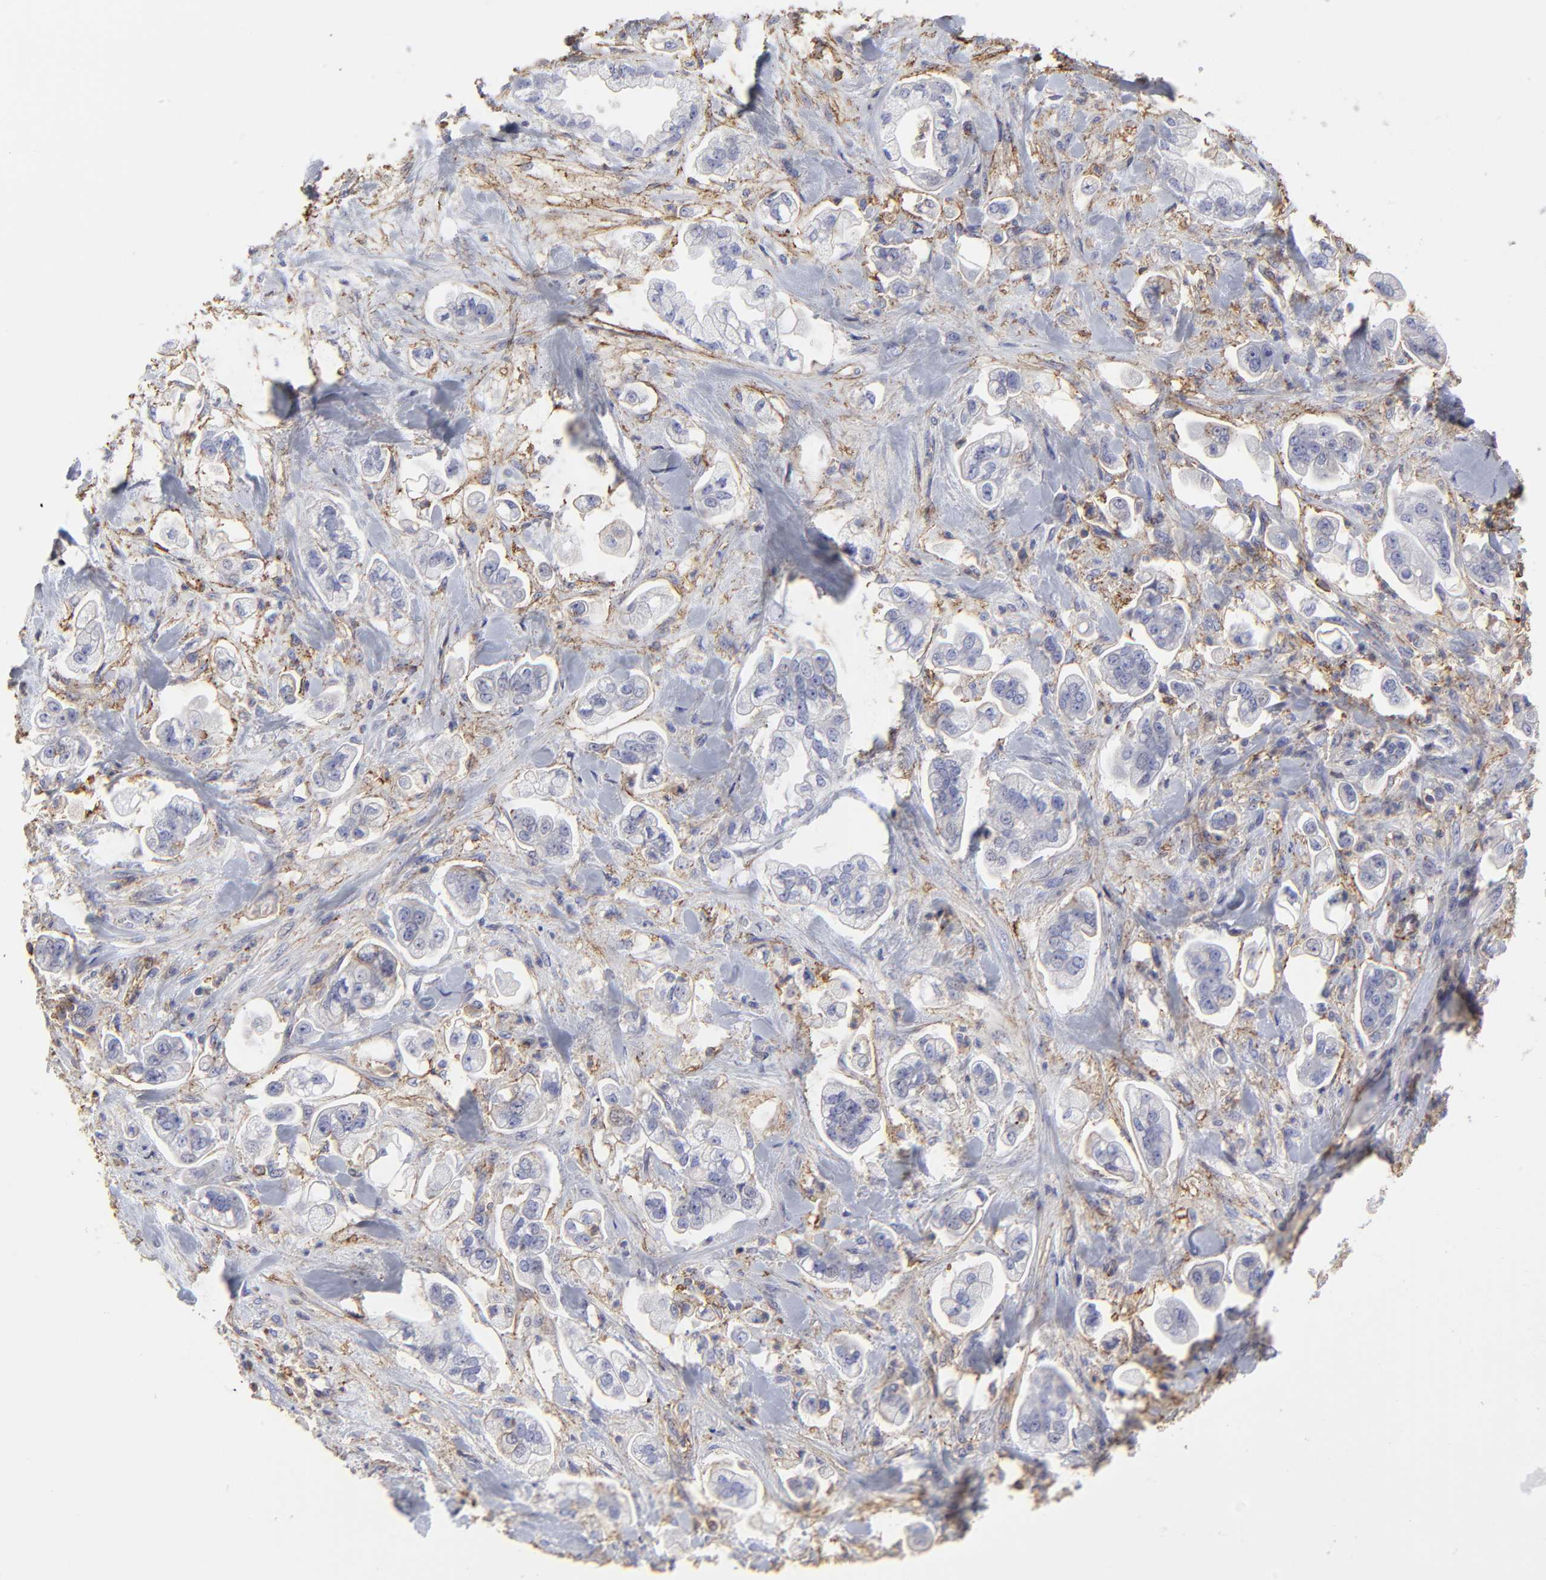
{"staining": {"intensity": "negative", "quantity": "none", "location": "none"}, "tissue": "stomach cancer", "cell_type": "Tumor cells", "image_type": "cancer", "snomed": [{"axis": "morphology", "description": "Adenocarcinoma, NOS"}, {"axis": "topography", "description": "Stomach"}], "caption": "High magnification brightfield microscopy of stomach adenocarcinoma stained with DAB (3,3'-diaminobenzidine) (brown) and counterstained with hematoxylin (blue): tumor cells show no significant staining.", "gene": "ANXA6", "patient": {"sex": "male", "age": 62}}